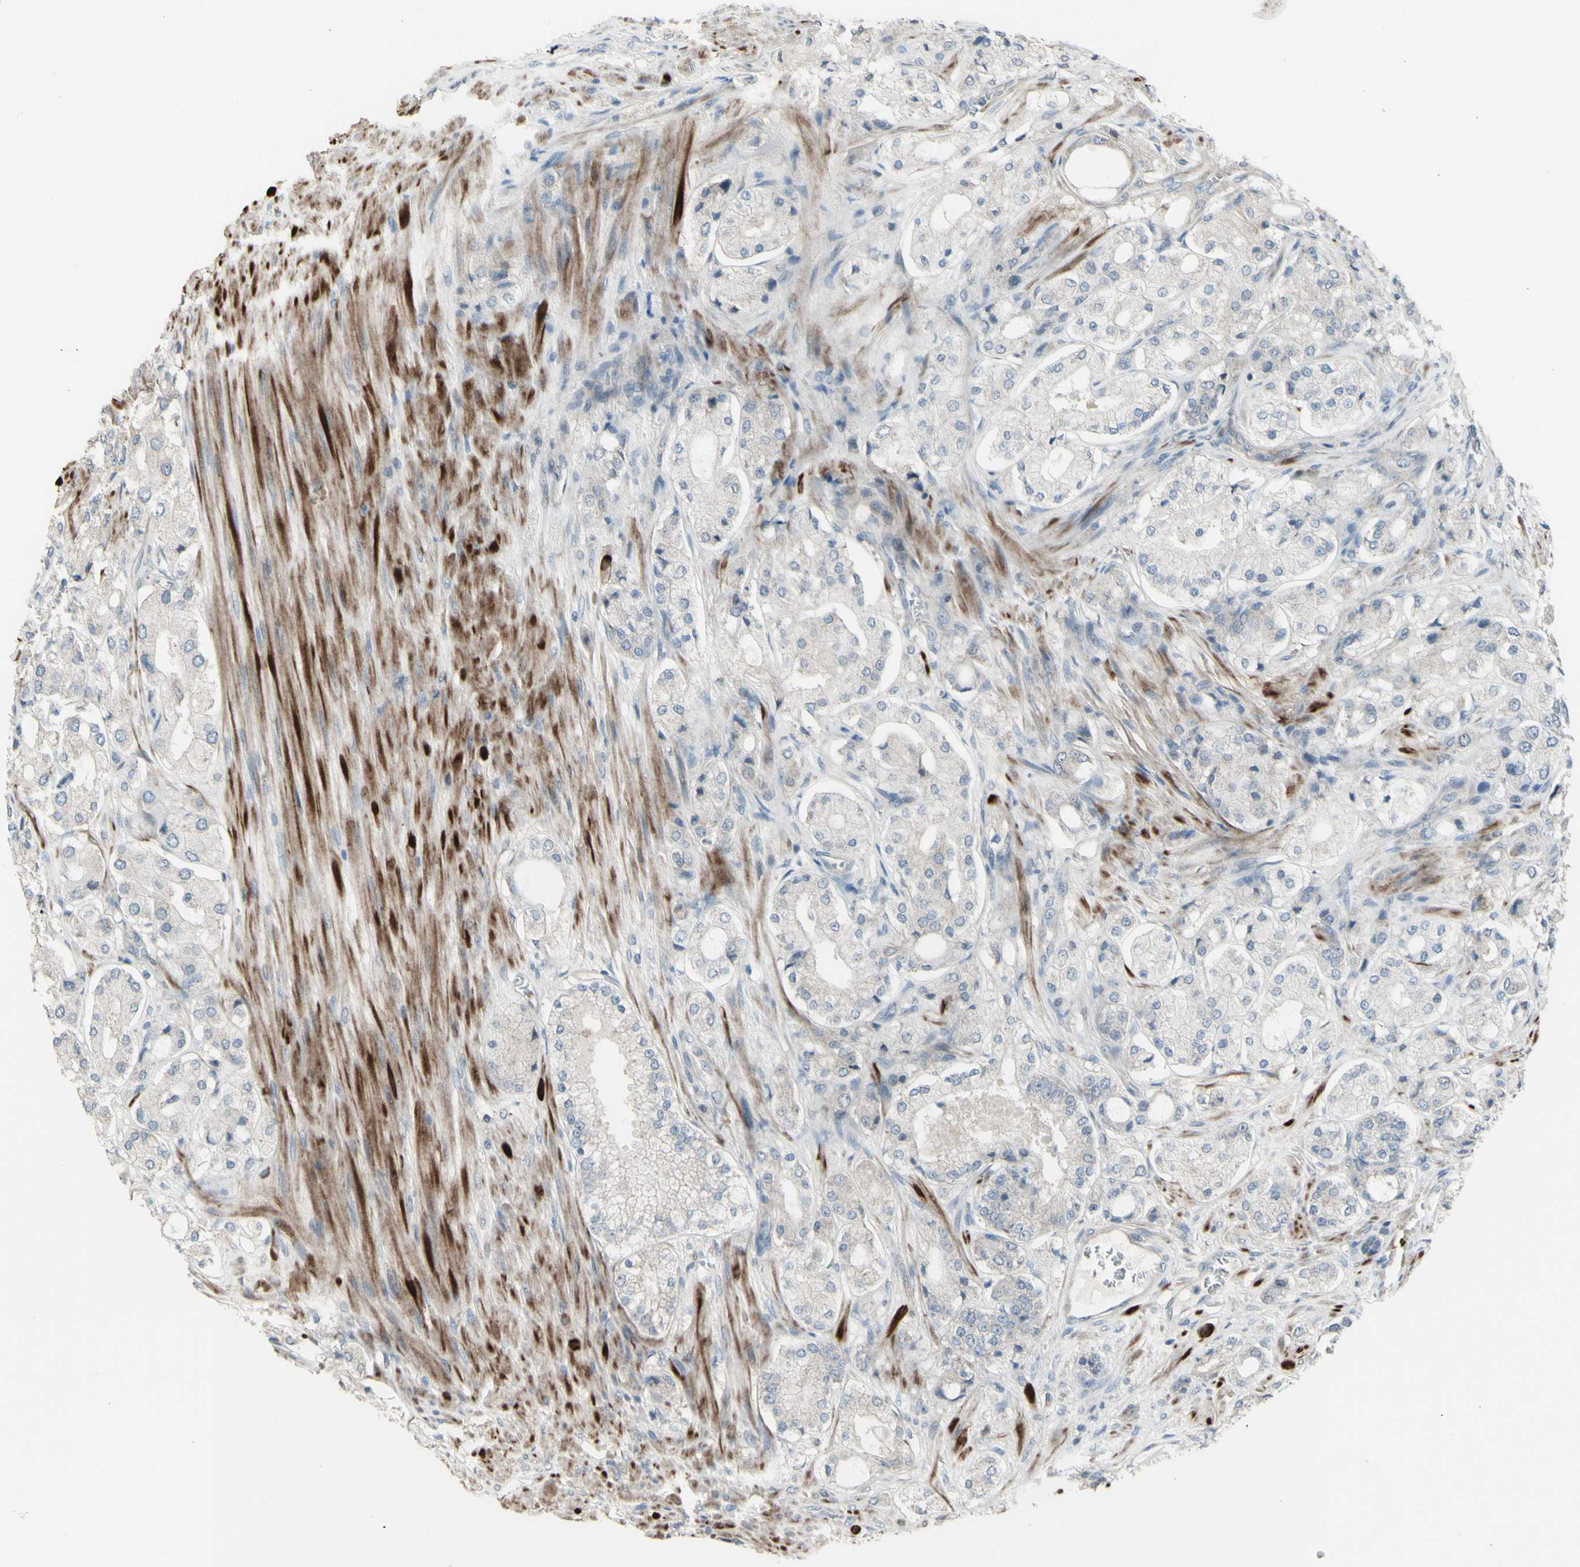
{"staining": {"intensity": "weak", "quantity": ">75%", "location": "cytoplasmic/membranous"}, "tissue": "prostate cancer", "cell_type": "Tumor cells", "image_type": "cancer", "snomed": [{"axis": "morphology", "description": "Adenocarcinoma, High grade"}, {"axis": "topography", "description": "Prostate"}], "caption": "High-magnification brightfield microscopy of prostate cancer stained with DAB (brown) and counterstained with hematoxylin (blue). tumor cells exhibit weak cytoplasmic/membranous staining is identified in about>75% of cells.", "gene": "GRAMD1B", "patient": {"sex": "male", "age": 65}}